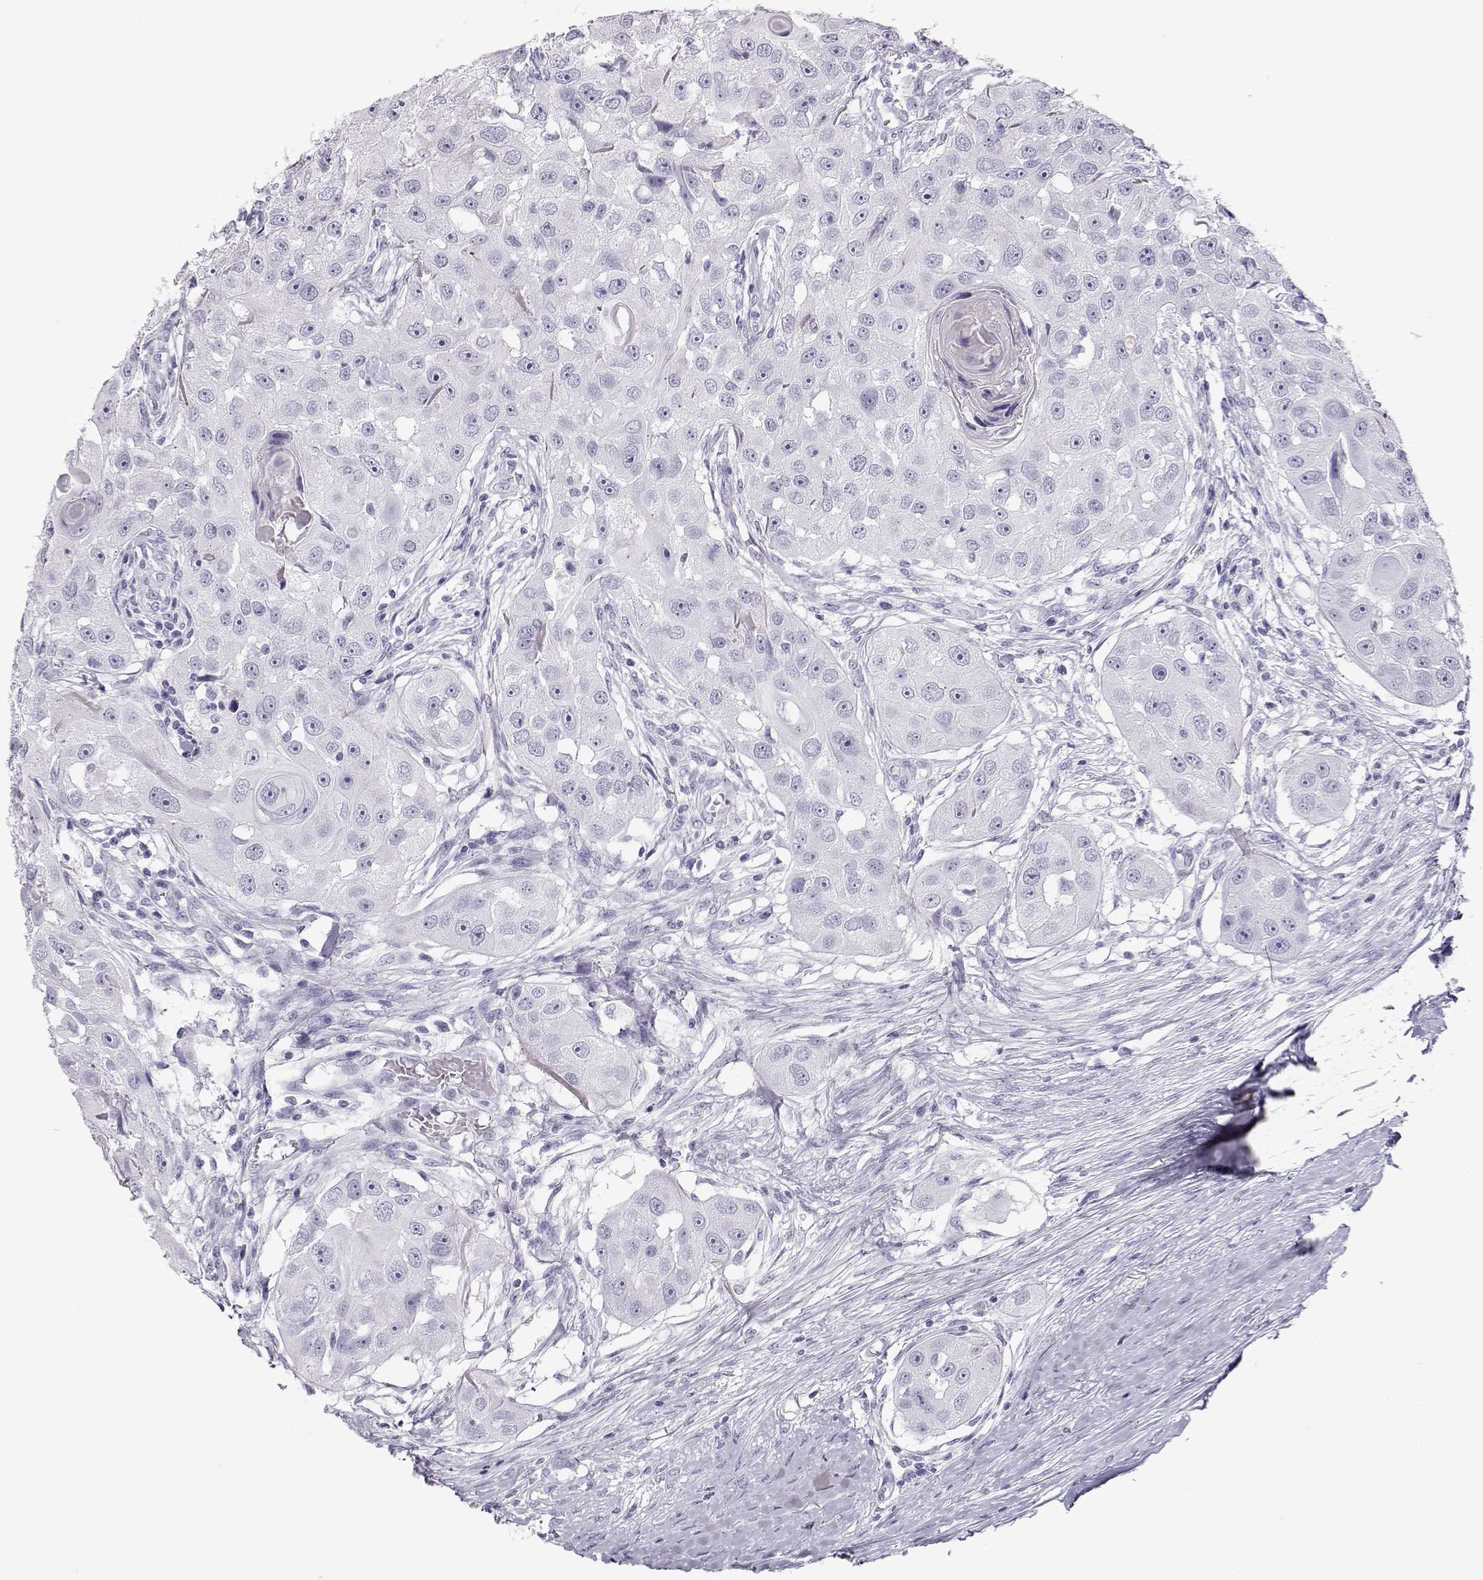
{"staining": {"intensity": "negative", "quantity": "none", "location": "none"}, "tissue": "head and neck cancer", "cell_type": "Tumor cells", "image_type": "cancer", "snomed": [{"axis": "morphology", "description": "Squamous cell carcinoma, NOS"}, {"axis": "topography", "description": "Head-Neck"}], "caption": "Protein analysis of head and neck cancer (squamous cell carcinoma) shows no significant positivity in tumor cells.", "gene": "TKTL1", "patient": {"sex": "male", "age": 51}}